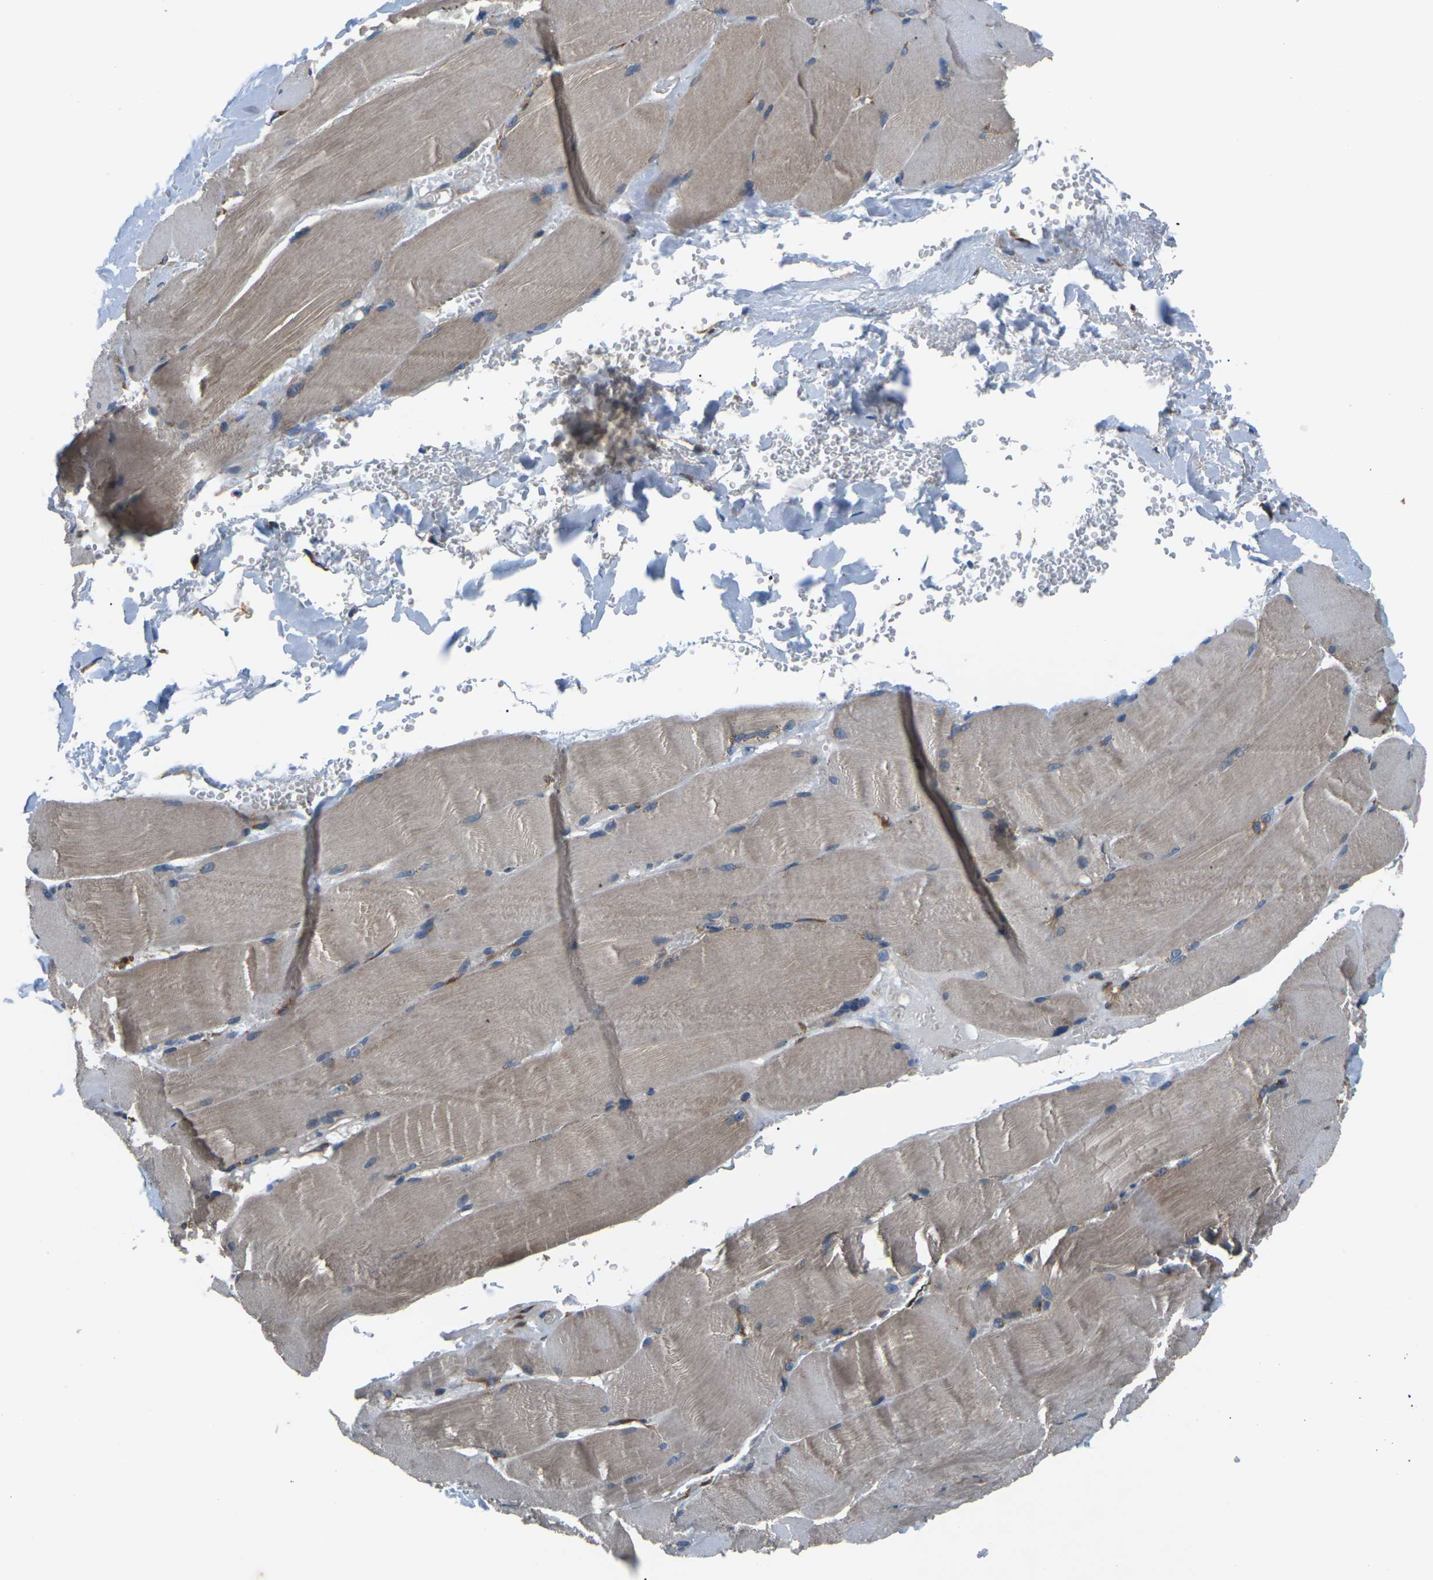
{"staining": {"intensity": "moderate", "quantity": ">75%", "location": "cytoplasmic/membranous"}, "tissue": "skeletal muscle", "cell_type": "Myocytes", "image_type": "normal", "snomed": [{"axis": "morphology", "description": "Normal tissue, NOS"}, {"axis": "topography", "description": "Skin"}, {"axis": "topography", "description": "Skeletal muscle"}], "caption": "A high-resolution micrograph shows immunohistochemistry staining of unremarkable skeletal muscle, which reveals moderate cytoplasmic/membranous positivity in about >75% of myocytes.", "gene": "GABRP", "patient": {"sex": "male", "age": 83}}